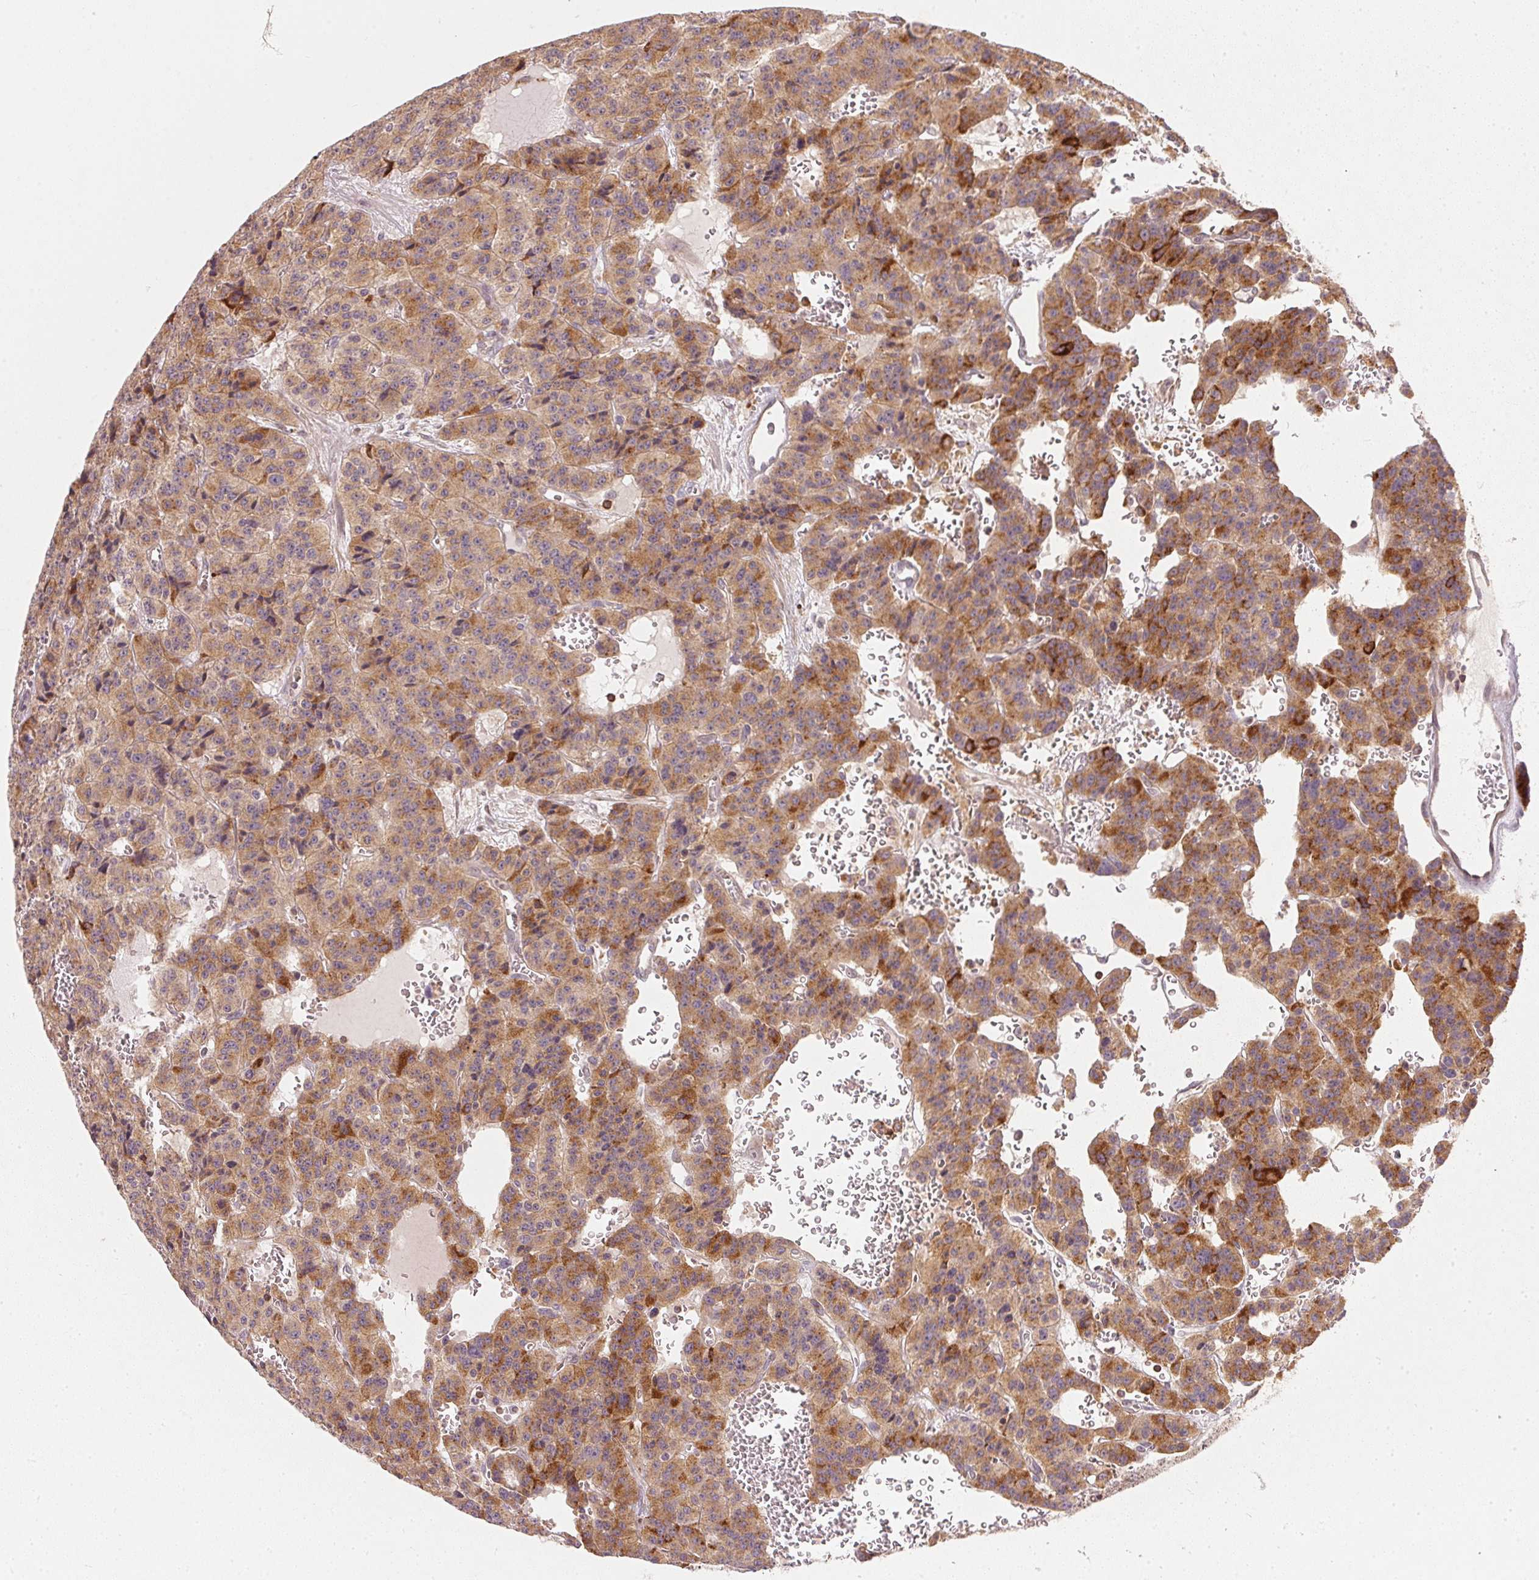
{"staining": {"intensity": "moderate", "quantity": ">75%", "location": "cytoplasmic/membranous"}, "tissue": "carcinoid", "cell_type": "Tumor cells", "image_type": "cancer", "snomed": [{"axis": "morphology", "description": "Carcinoid, malignant, NOS"}, {"axis": "topography", "description": "Lung"}], "caption": "Immunohistochemical staining of carcinoid shows medium levels of moderate cytoplasmic/membranous protein positivity in about >75% of tumor cells. Nuclei are stained in blue.", "gene": "NADK2", "patient": {"sex": "female", "age": 71}}